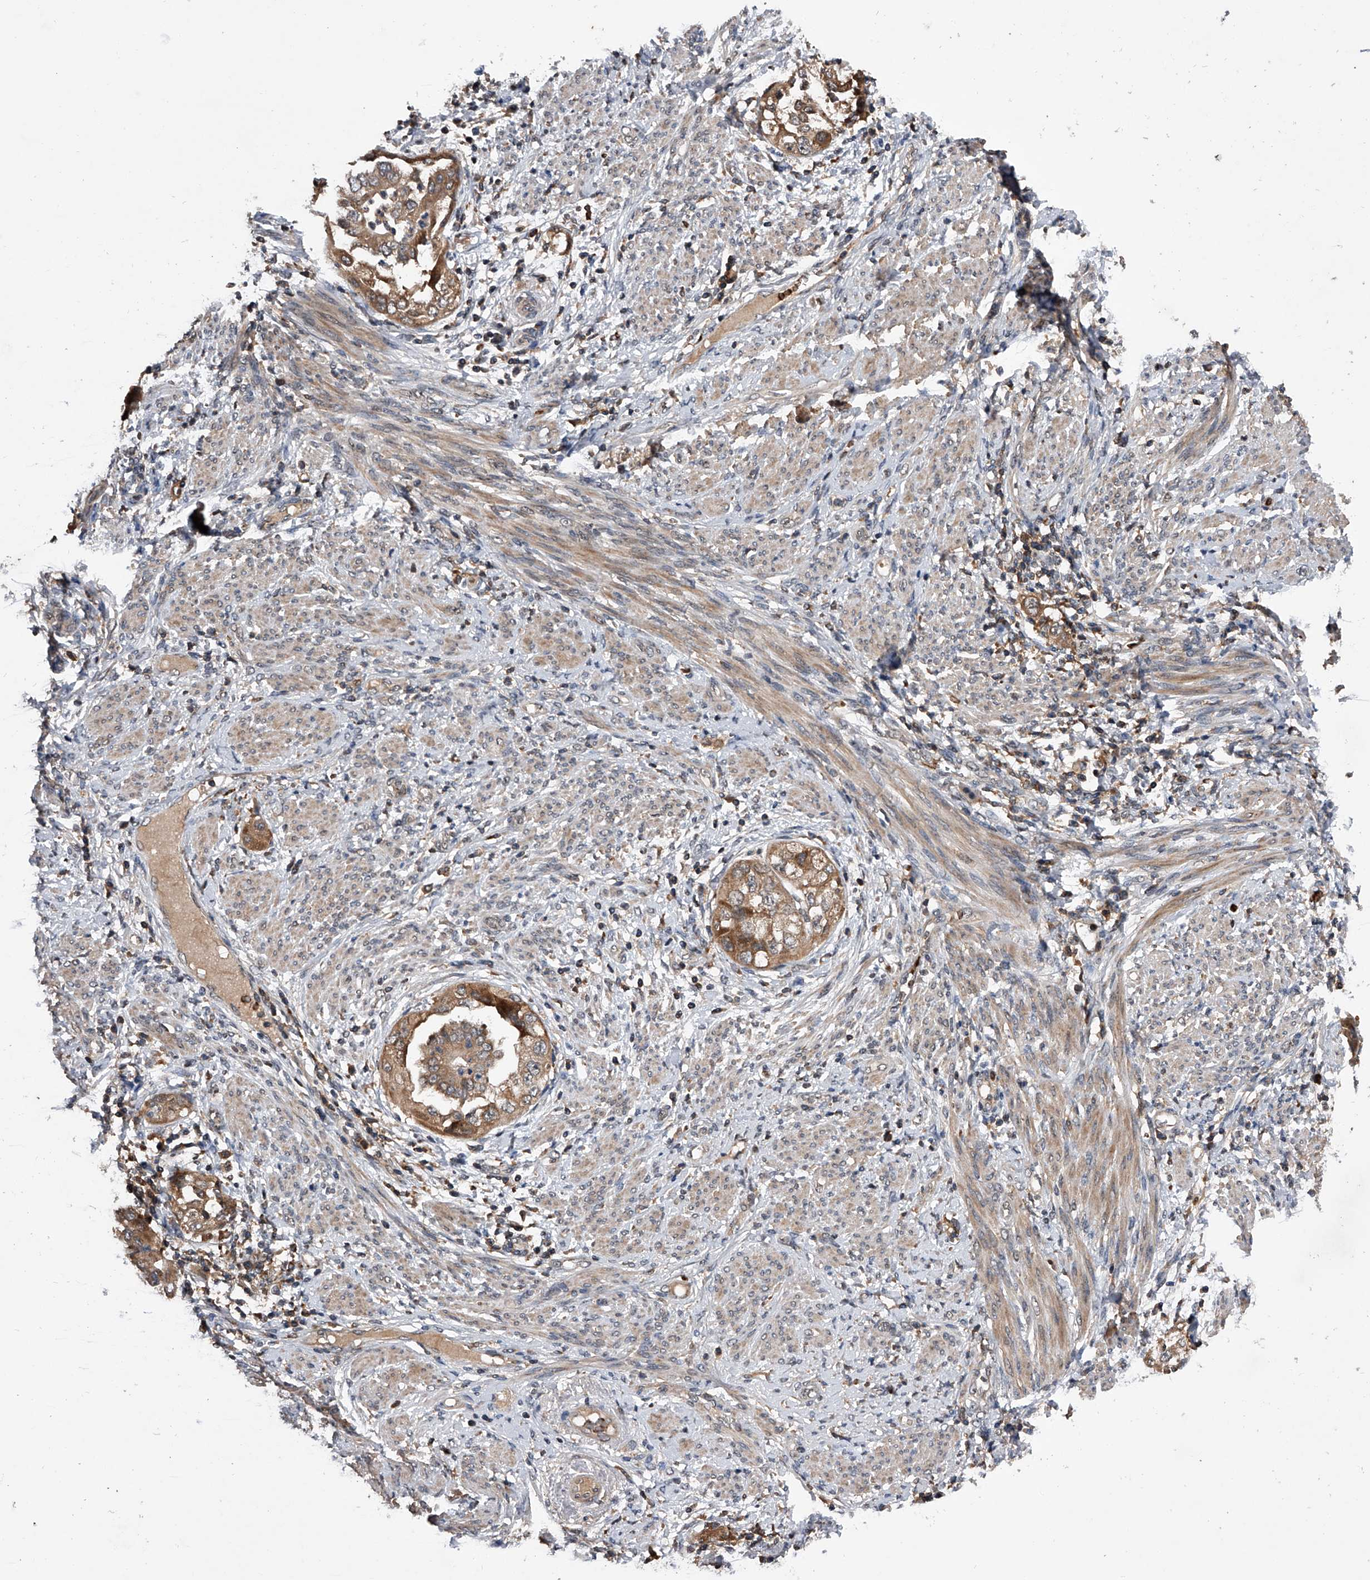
{"staining": {"intensity": "moderate", "quantity": ">75%", "location": "cytoplasmic/membranous"}, "tissue": "endometrial cancer", "cell_type": "Tumor cells", "image_type": "cancer", "snomed": [{"axis": "morphology", "description": "Adenocarcinoma, NOS"}, {"axis": "topography", "description": "Endometrium"}], "caption": "The micrograph reveals immunohistochemical staining of adenocarcinoma (endometrial). There is moderate cytoplasmic/membranous staining is identified in about >75% of tumor cells.", "gene": "ZNF30", "patient": {"sex": "female", "age": 85}}